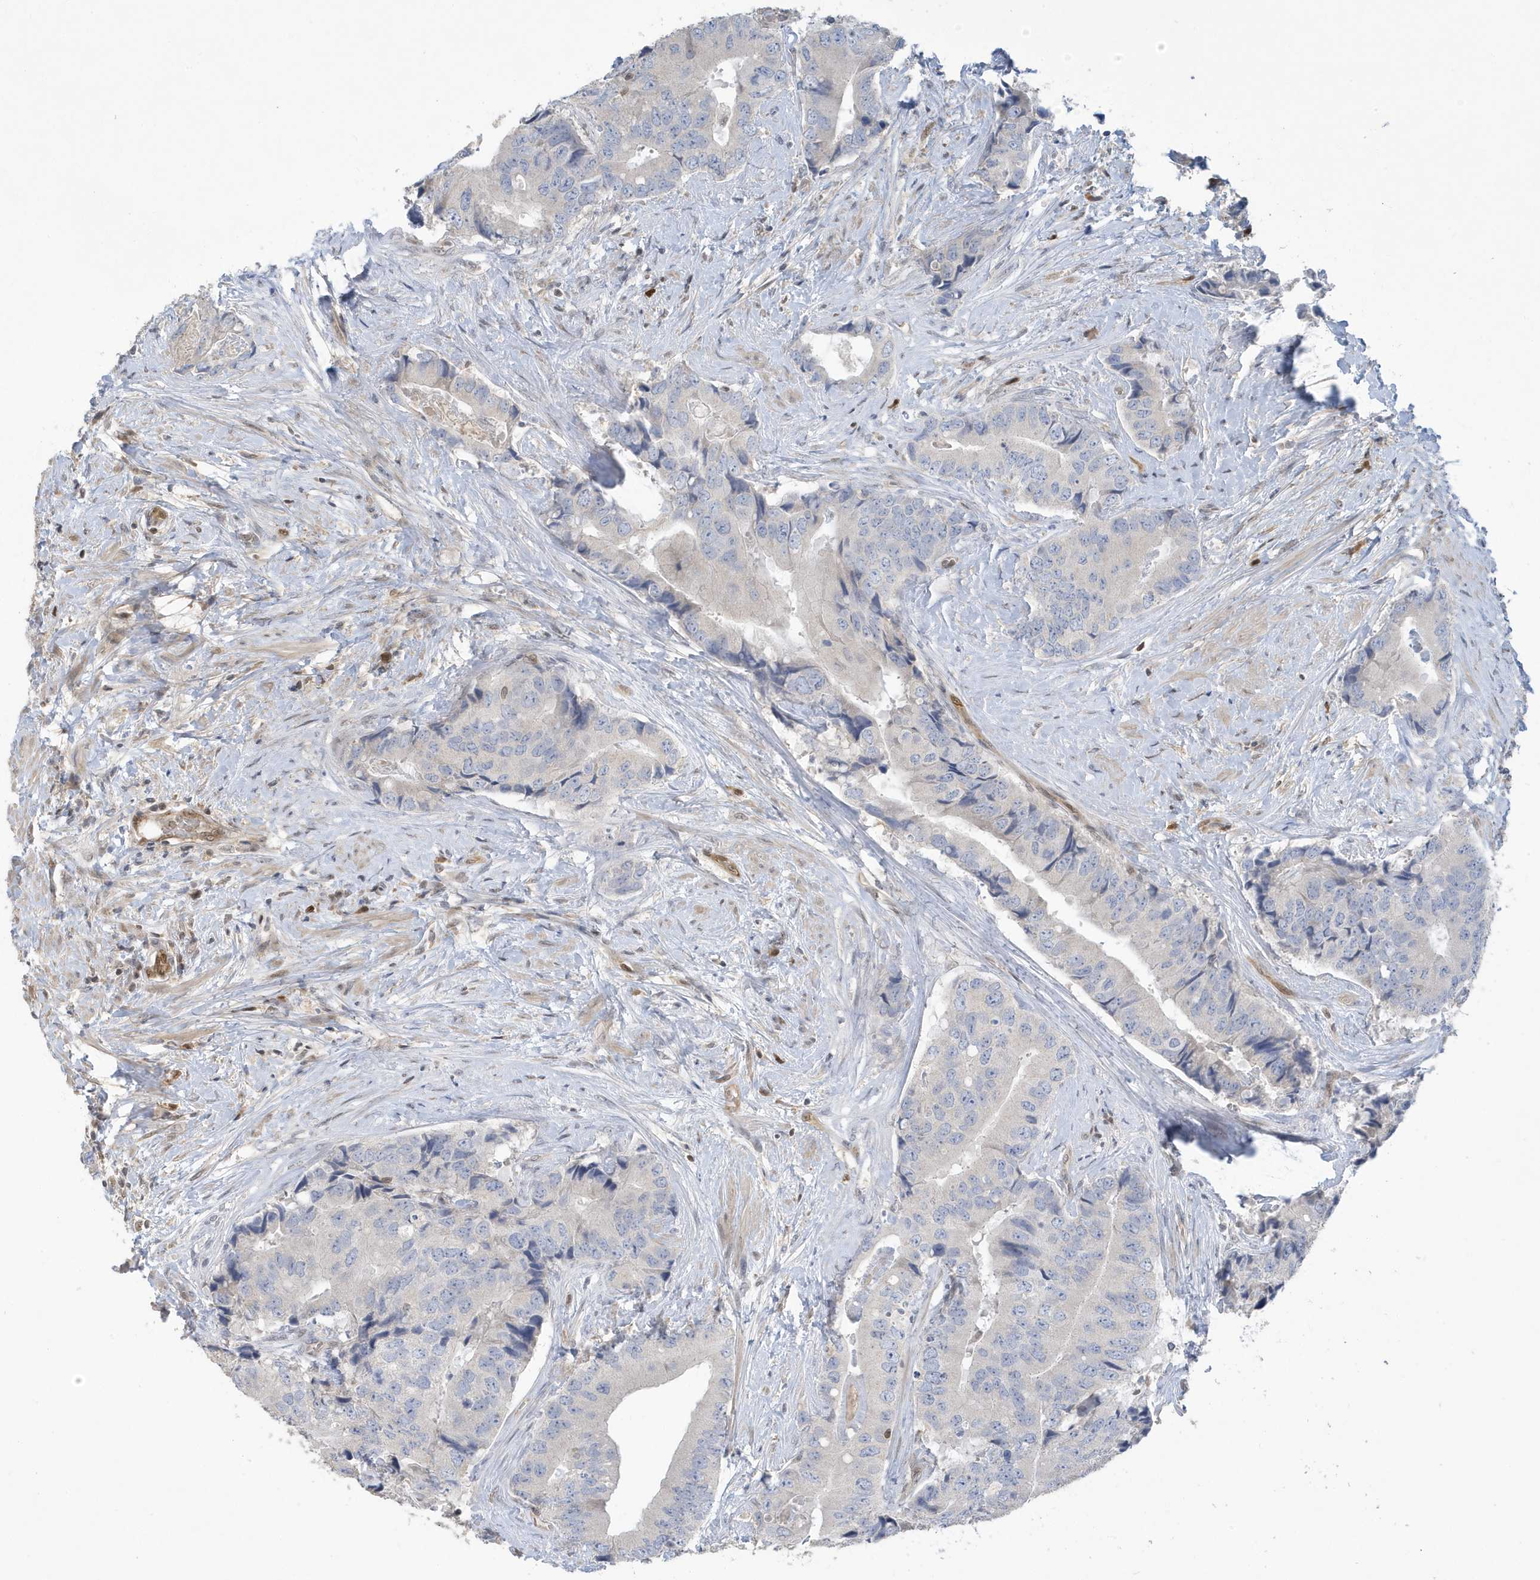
{"staining": {"intensity": "negative", "quantity": "none", "location": "none"}, "tissue": "prostate cancer", "cell_type": "Tumor cells", "image_type": "cancer", "snomed": [{"axis": "morphology", "description": "Adenocarcinoma, High grade"}, {"axis": "topography", "description": "Prostate"}], "caption": "Histopathology image shows no protein expression in tumor cells of prostate cancer tissue. The staining is performed using DAB brown chromogen with nuclei counter-stained in using hematoxylin.", "gene": "NCOA7", "patient": {"sex": "male", "age": 70}}